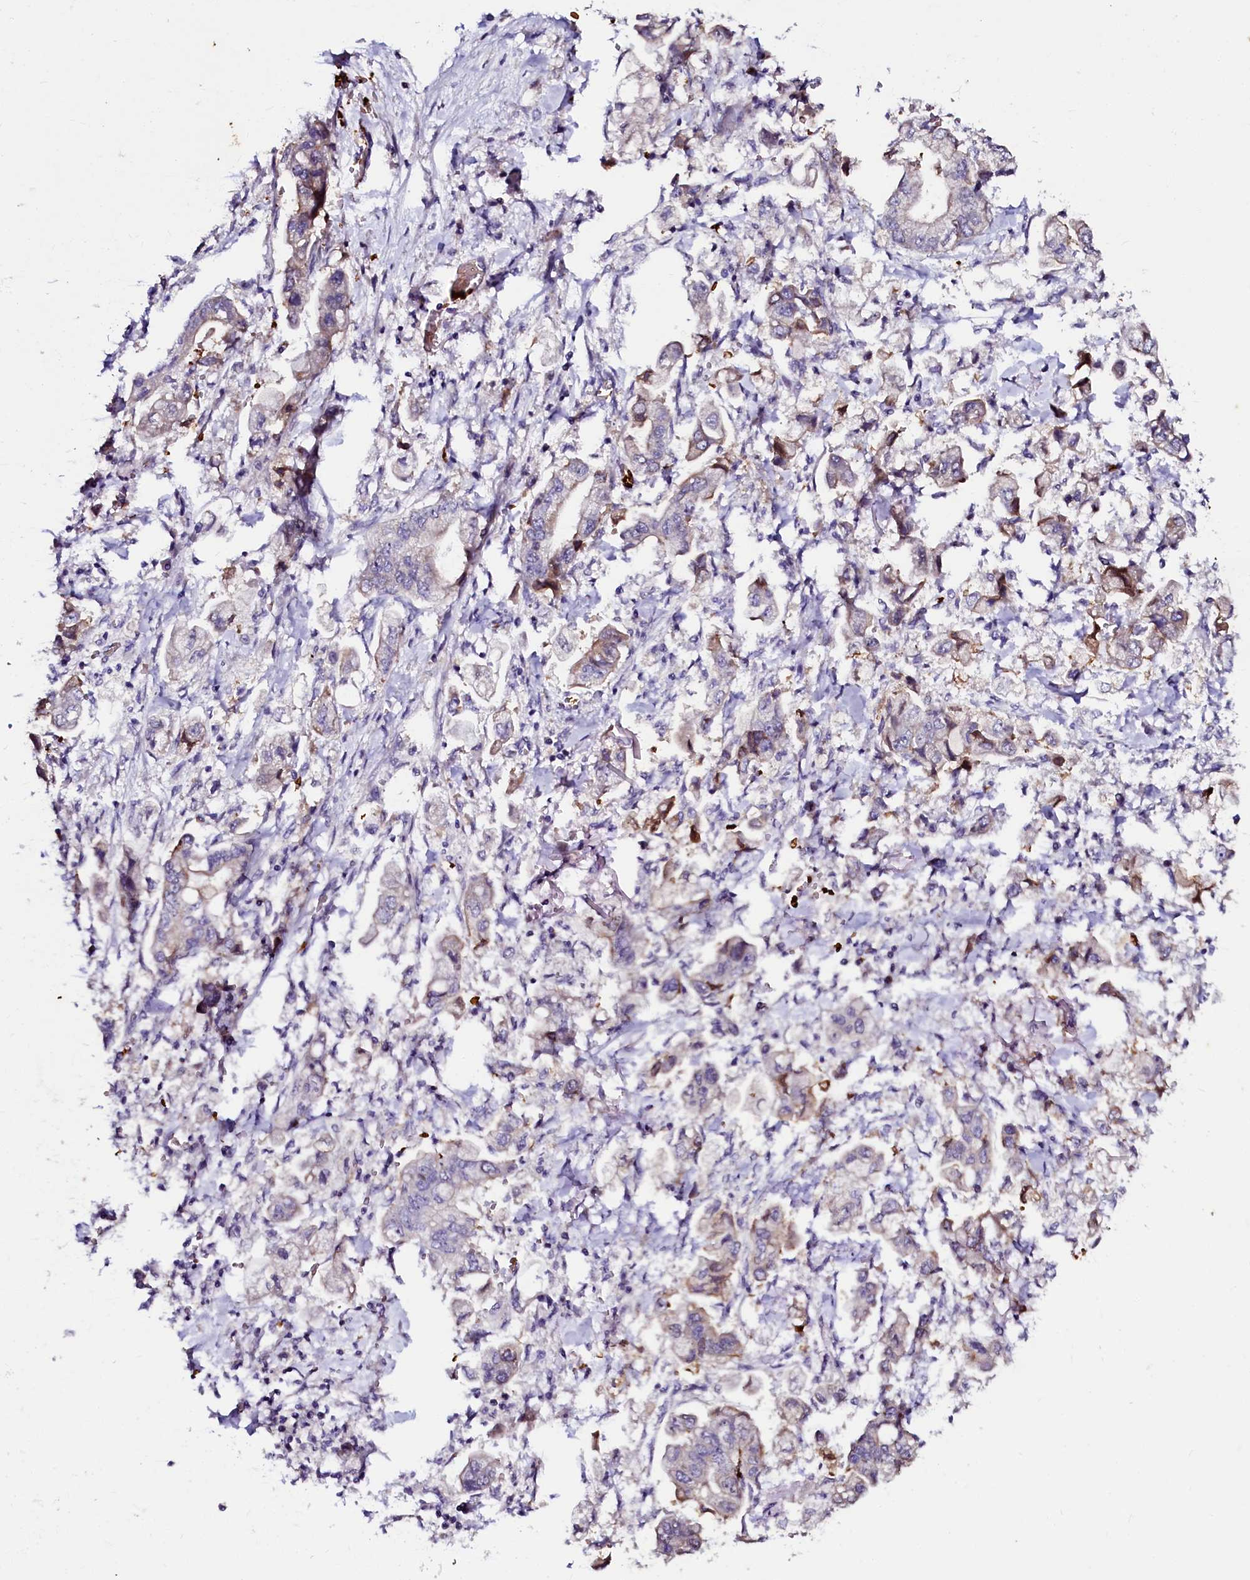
{"staining": {"intensity": "weak", "quantity": "<25%", "location": "cytoplasmic/membranous"}, "tissue": "stomach cancer", "cell_type": "Tumor cells", "image_type": "cancer", "snomed": [{"axis": "morphology", "description": "Adenocarcinoma, NOS"}, {"axis": "topography", "description": "Stomach"}], "caption": "IHC image of neoplastic tissue: adenocarcinoma (stomach) stained with DAB (3,3'-diaminobenzidine) reveals no significant protein positivity in tumor cells.", "gene": "CTDSPL2", "patient": {"sex": "male", "age": 62}}